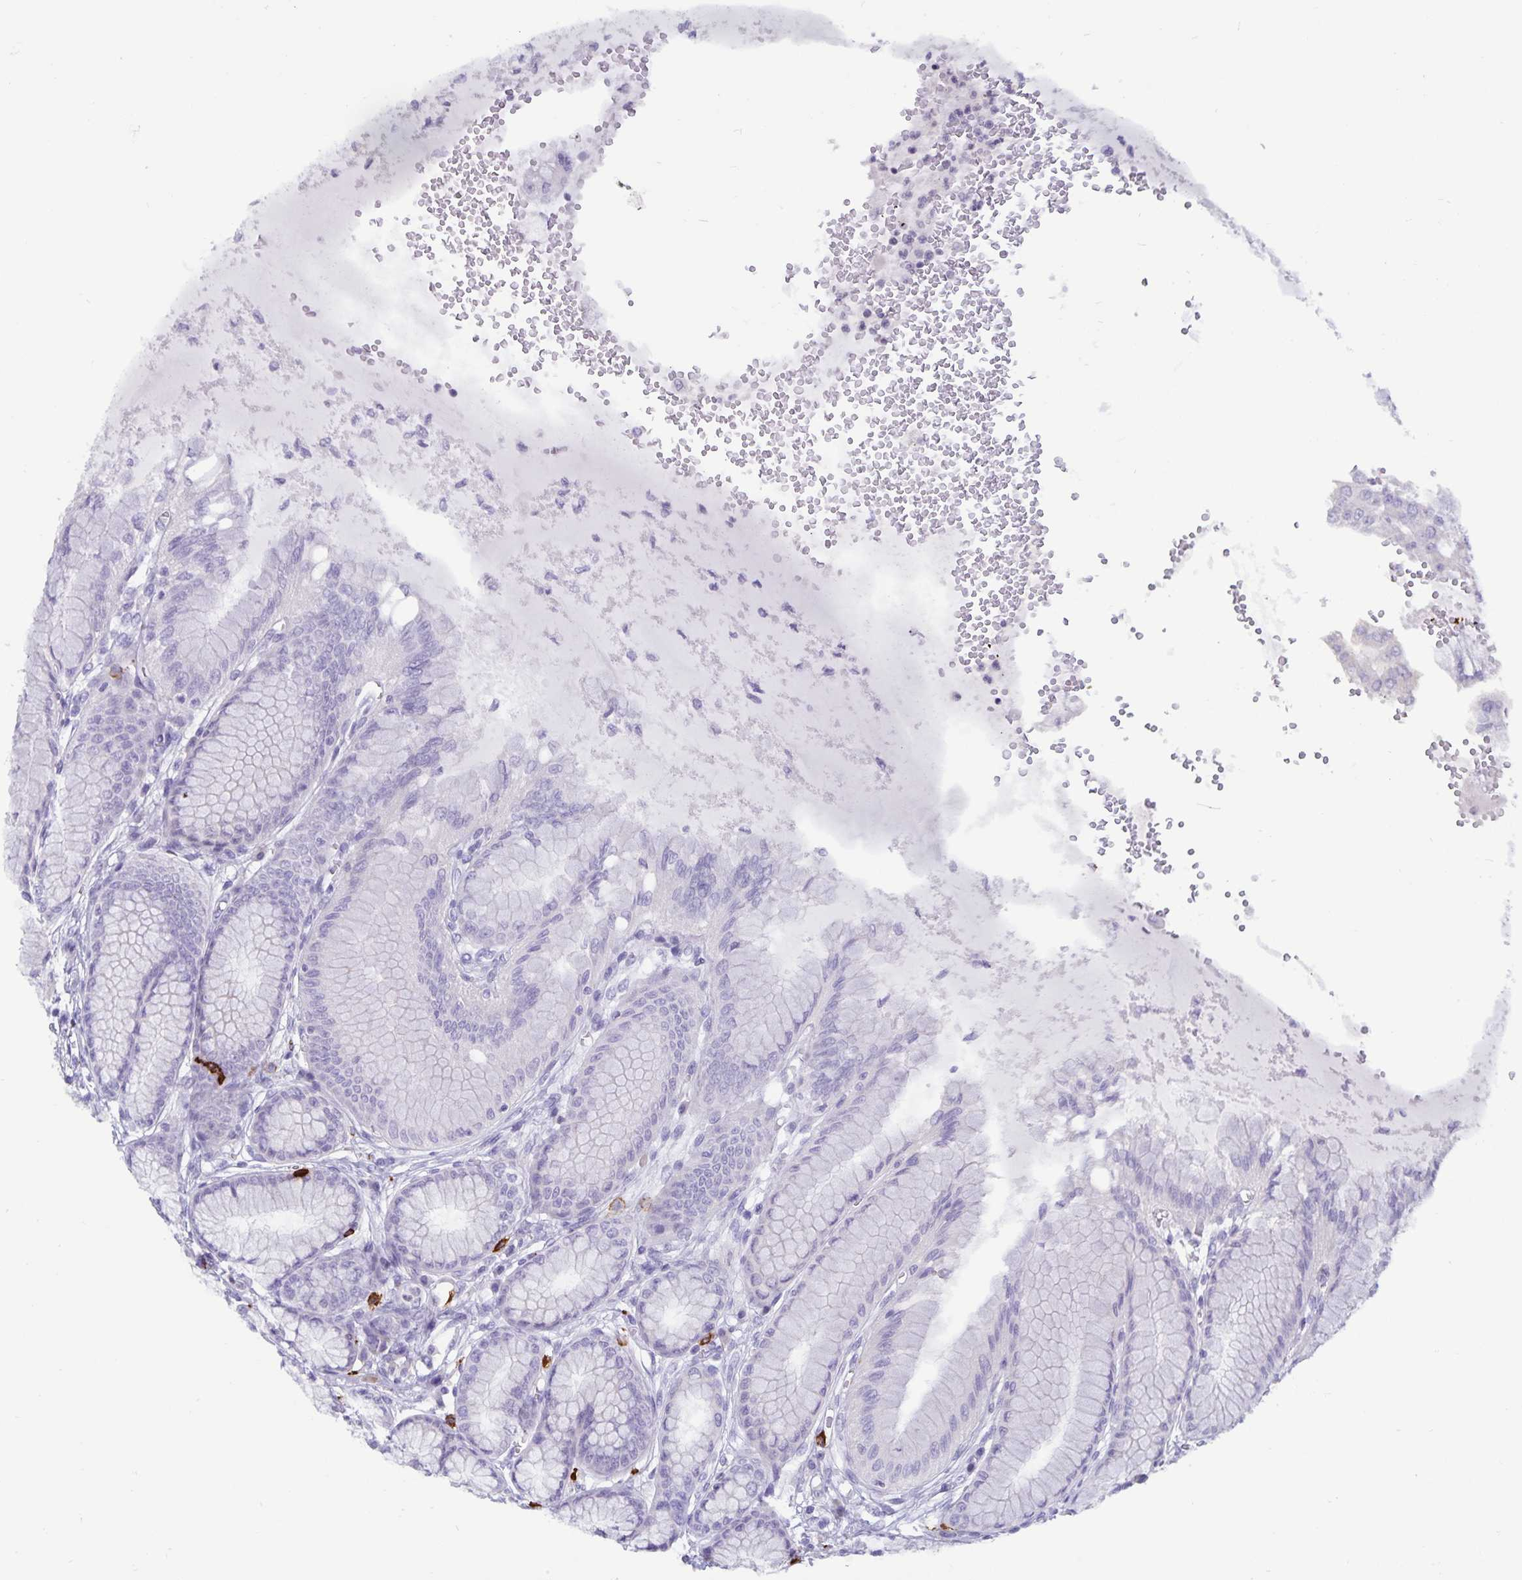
{"staining": {"intensity": "moderate", "quantity": "<25%", "location": "cytoplasmic/membranous"}, "tissue": "stomach", "cell_type": "Glandular cells", "image_type": "normal", "snomed": [{"axis": "morphology", "description": "Normal tissue, NOS"}, {"axis": "topography", "description": "Stomach"}, {"axis": "topography", "description": "Stomach, lower"}], "caption": "The immunohistochemical stain labels moderate cytoplasmic/membranous positivity in glandular cells of benign stomach.", "gene": "IBTK", "patient": {"sex": "male", "age": 76}}